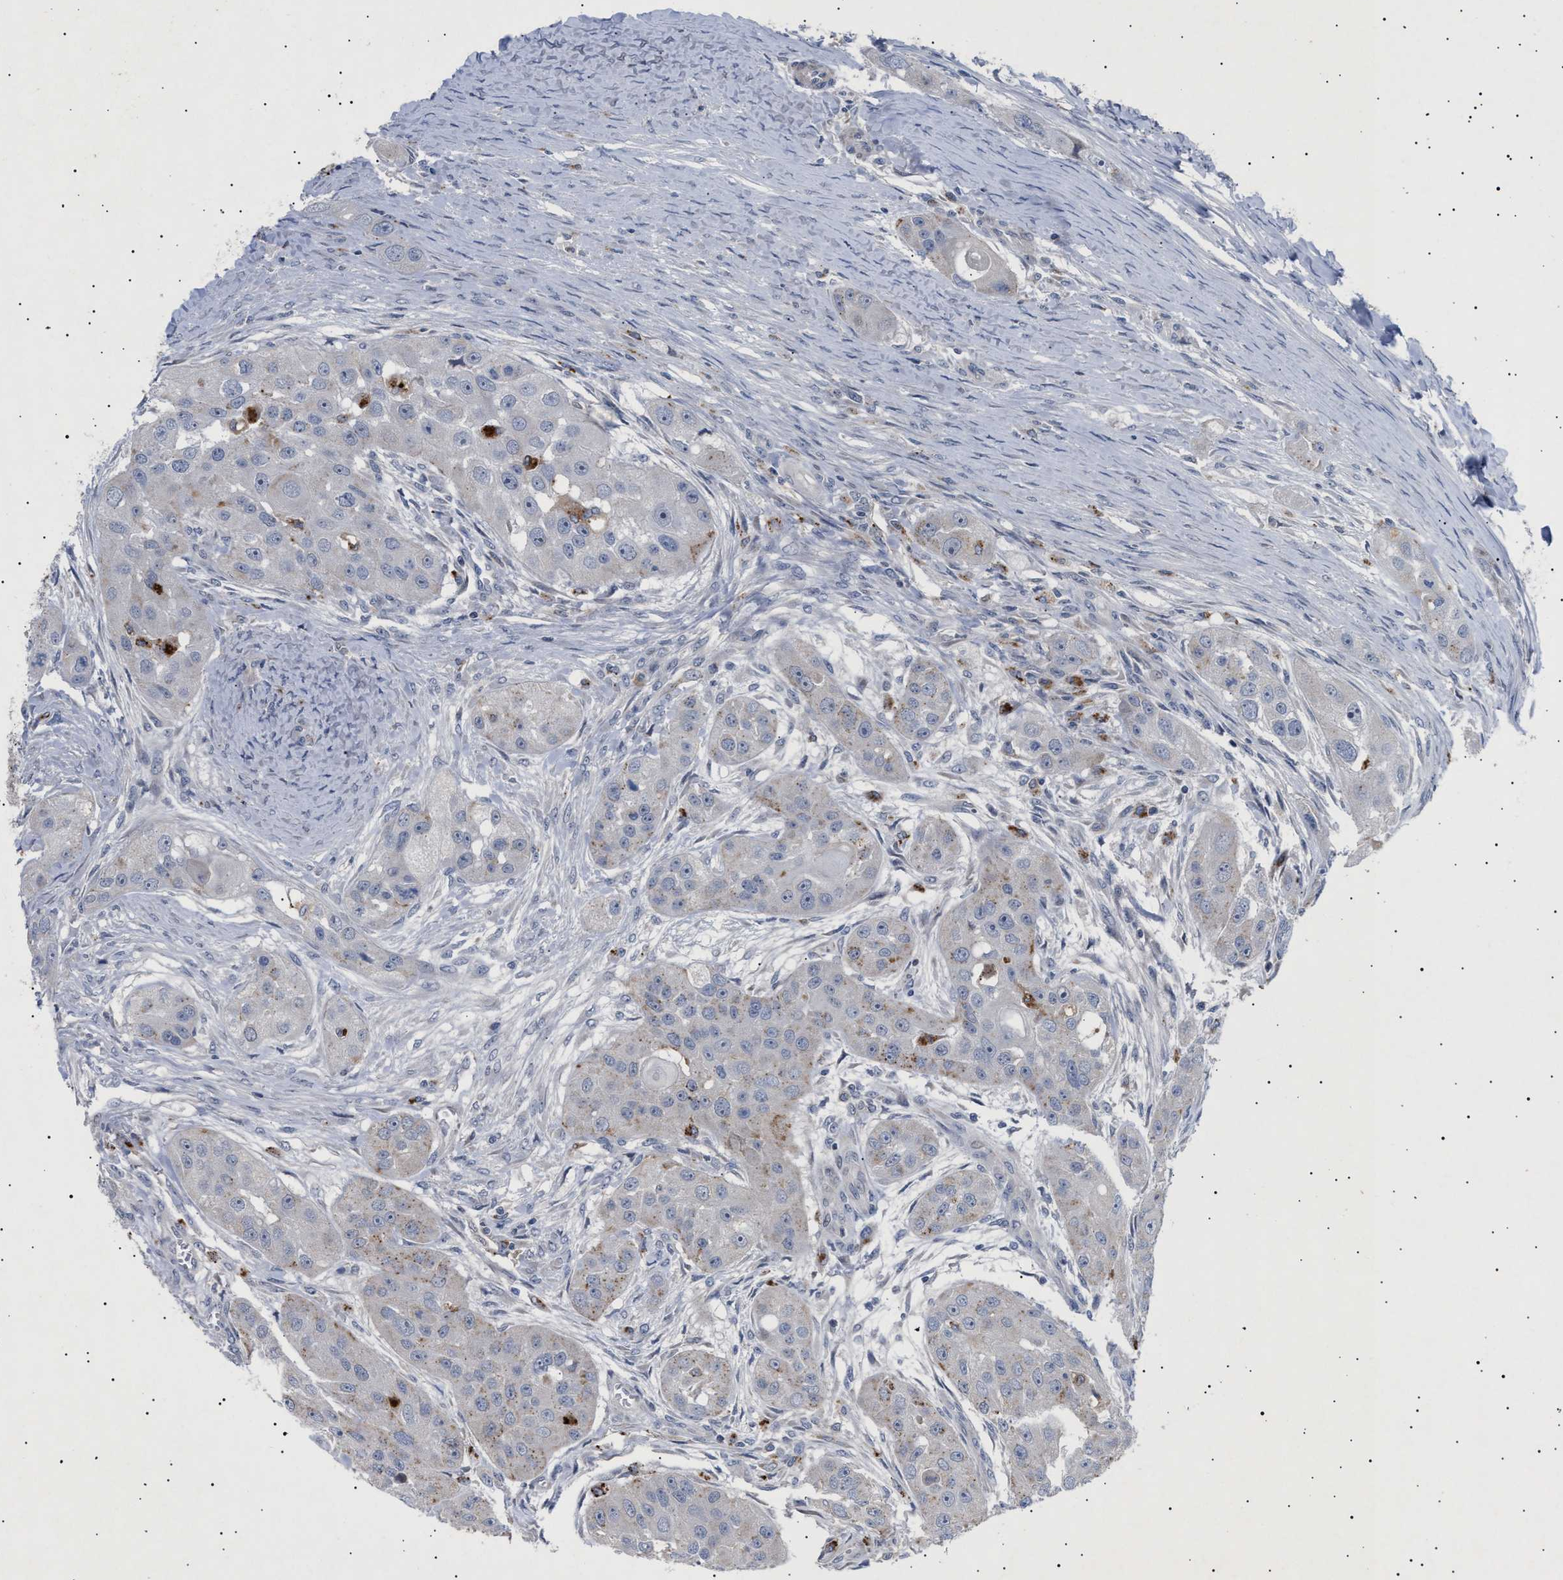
{"staining": {"intensity": "weak", "quantity": "25%-75%", "location": "cytoplasmic/membranous"}, "tissue": "head and neck cancer", "cell_type": "Tumor cells", "image_type": "cancer", "snomed": [{"axis": "morphology", "description": "Normal tissue, NOS"}, {"axis": "morphology", "description": "Squamous cell carcinoma, NOS"}, {"axis": "topography", "description": "Skeletal muscle"}, {"axis": "topography", "description": "Head-Neck"}], "caption": "Head and neck cancer (squamous cell carcinoma) stained for a protein reveals weak cytoplasmic/membranous positivity in tumor cells.", "gene": "SIRT5", "patient": {"sex": "male", "age": 51}}